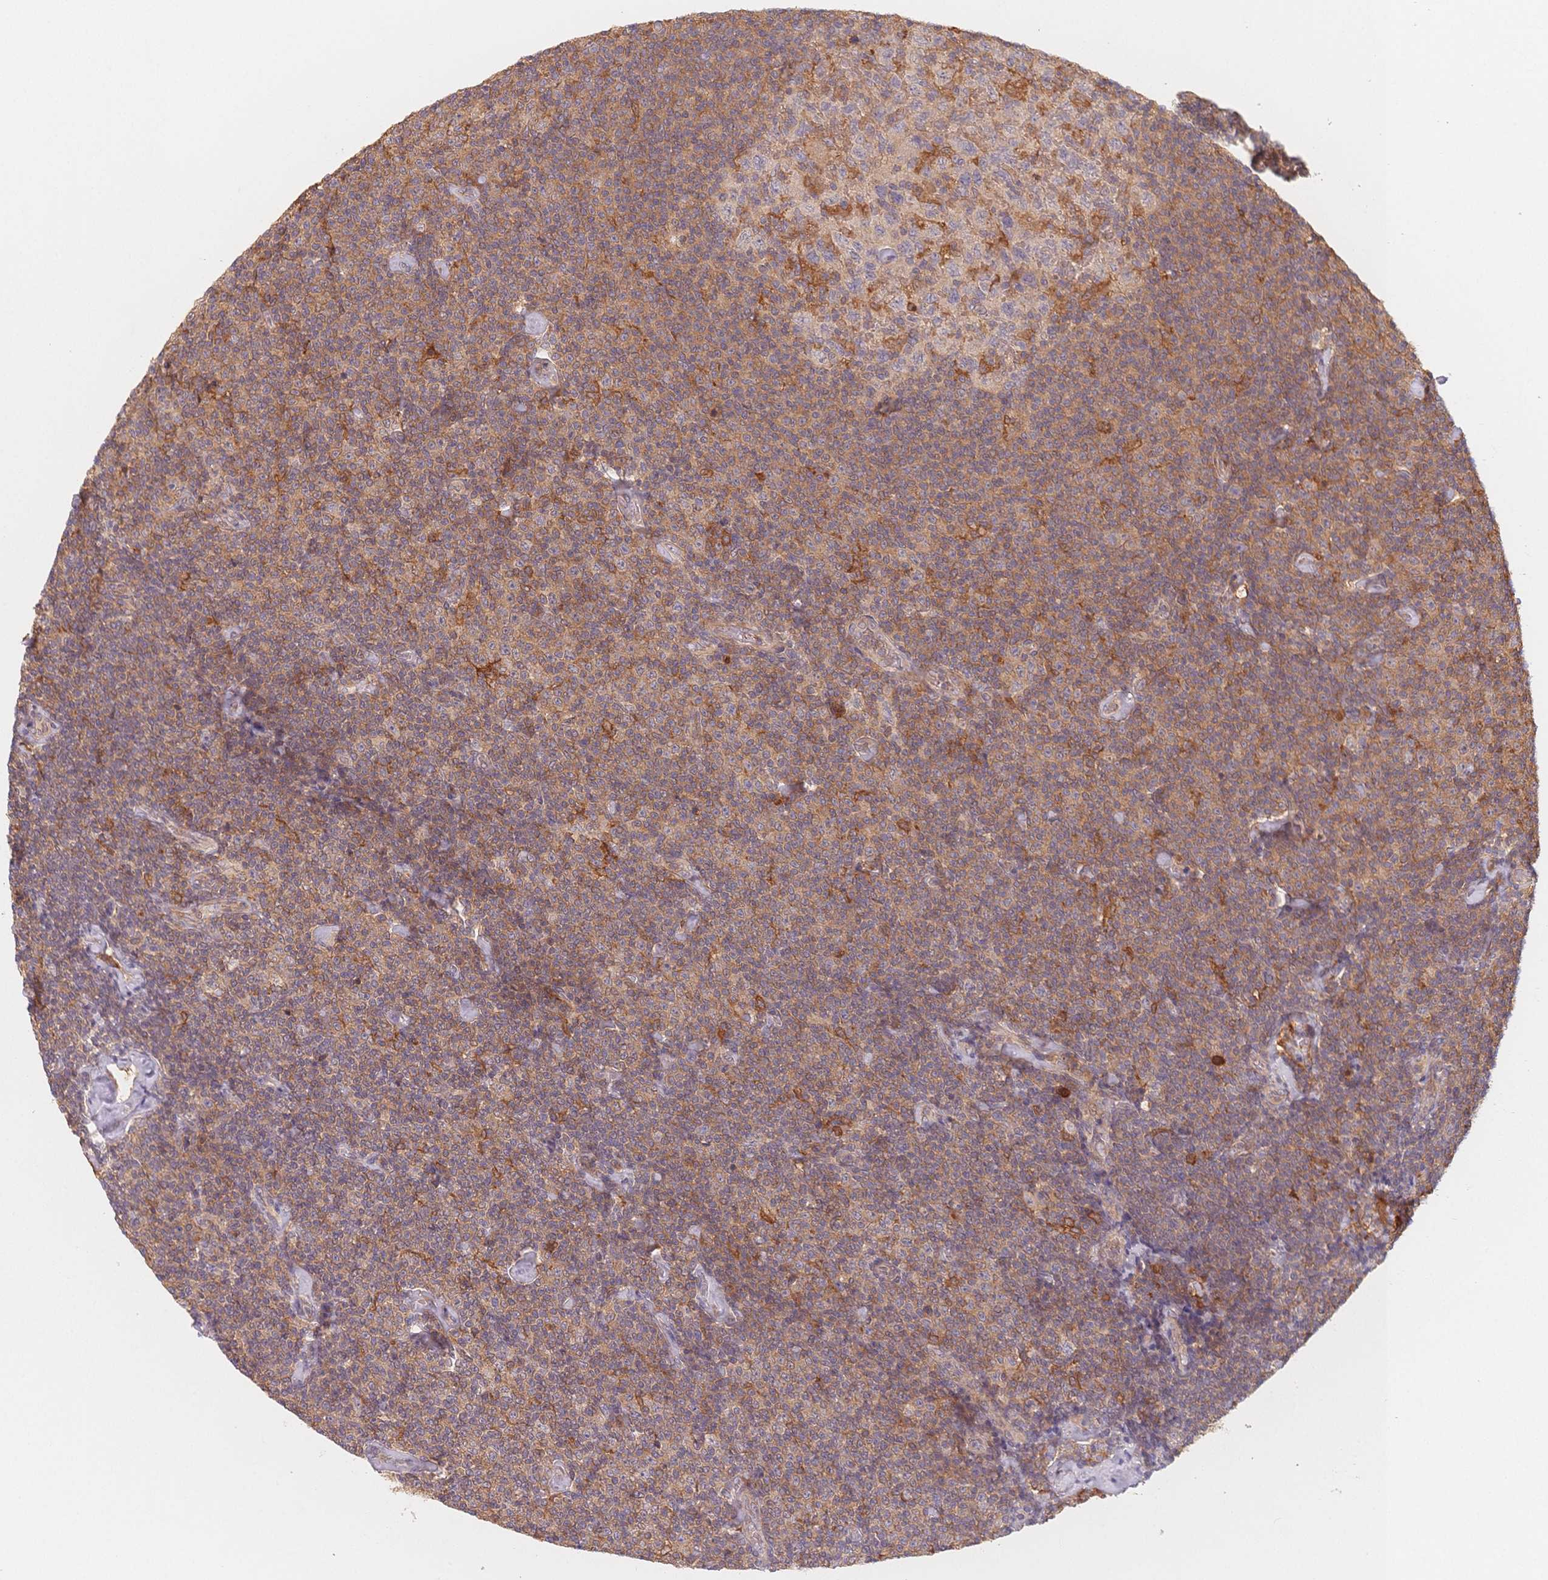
{"staining": {"intensity": "moderate", "quantity": "25%-75%", "location": "cytoplasmic/membranous"}, "tissue": "lymphoma", "cell_type": "Tumor cells", "image_type": "cancer", "snomed": [{"axis": "morphology", "description": "Malignant lymphoma, non-Hodgkin's type, Low grade"}, {"axis": "topography", "description": "Lymph node"}], "caption": "IHC staining of lymphoma, which demonstrates medium levels of moderate cytoplasmic/membranous positivity in about 25%-75% of tumor cells indicating moderate cytoplasmic/membranous protein staining. The staining was performed using DAB (brown) for protein detection and nuclei were counterstained in hematoxylin (blue).", "gene": "C12orf75", "patient": {"sex": "male", "age": 81}}